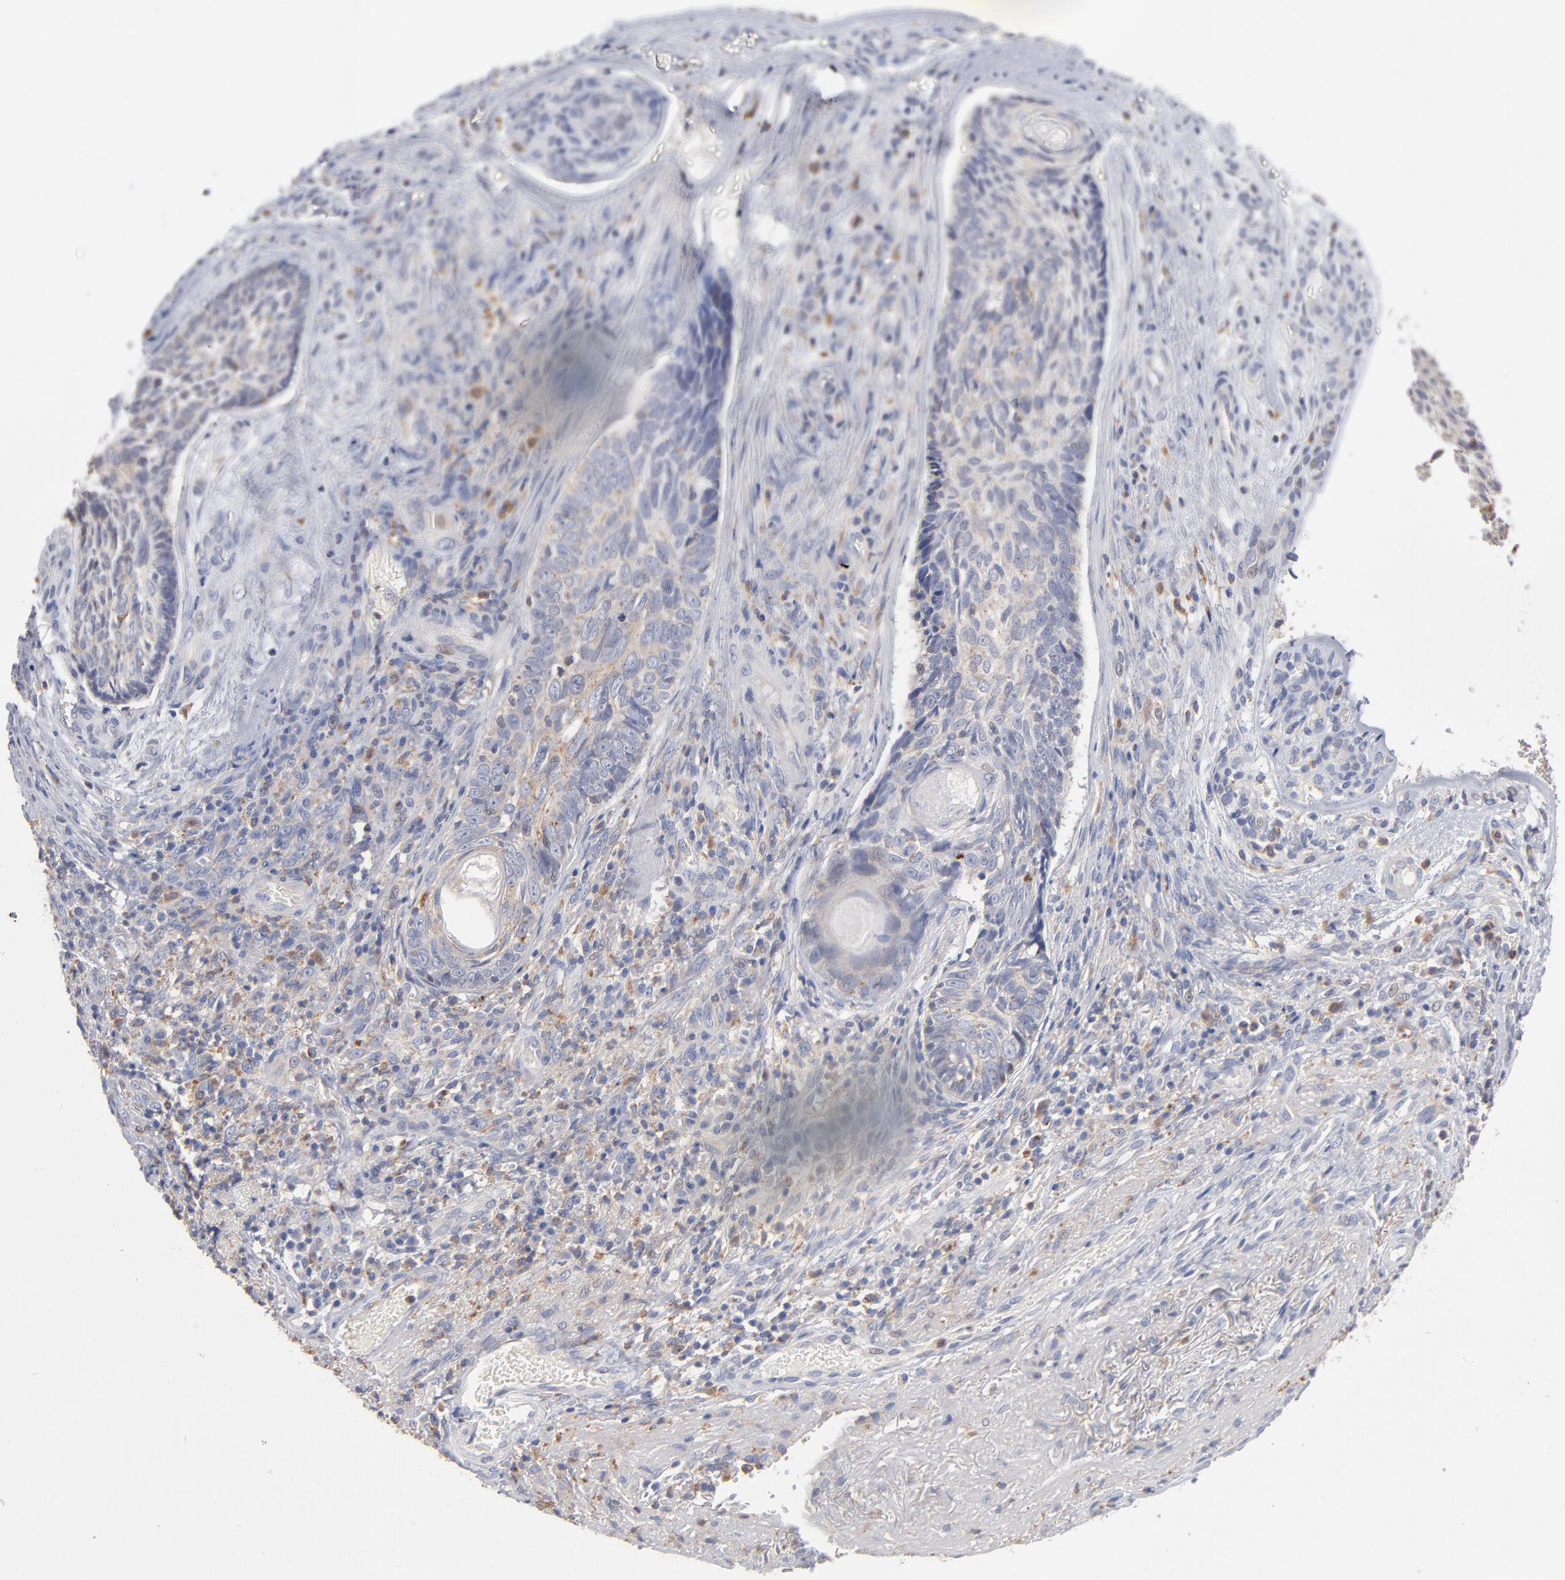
{"staining": {"intensity": "weak", "quantity": "25%-75%", "location": "cytoplasmic/membranous"}, "tissue": "skin cancer", "cell_type": "Tumor cells", "image_type": "cancer", "snomed": [{"axis": "morphology", "description": "Basal cell carcinoma"}, {"axis": "topography", "description": "Skin"}], "caption": "Skin cancer (basal cell carcinoma) stained with immunohistochemistry demonstrates weak cytoplasmic/membranous expression in approximately 25%-75% of tumor cells.", "gene": "RRAGB", "patient": {"sex": "male", "age": 72}}